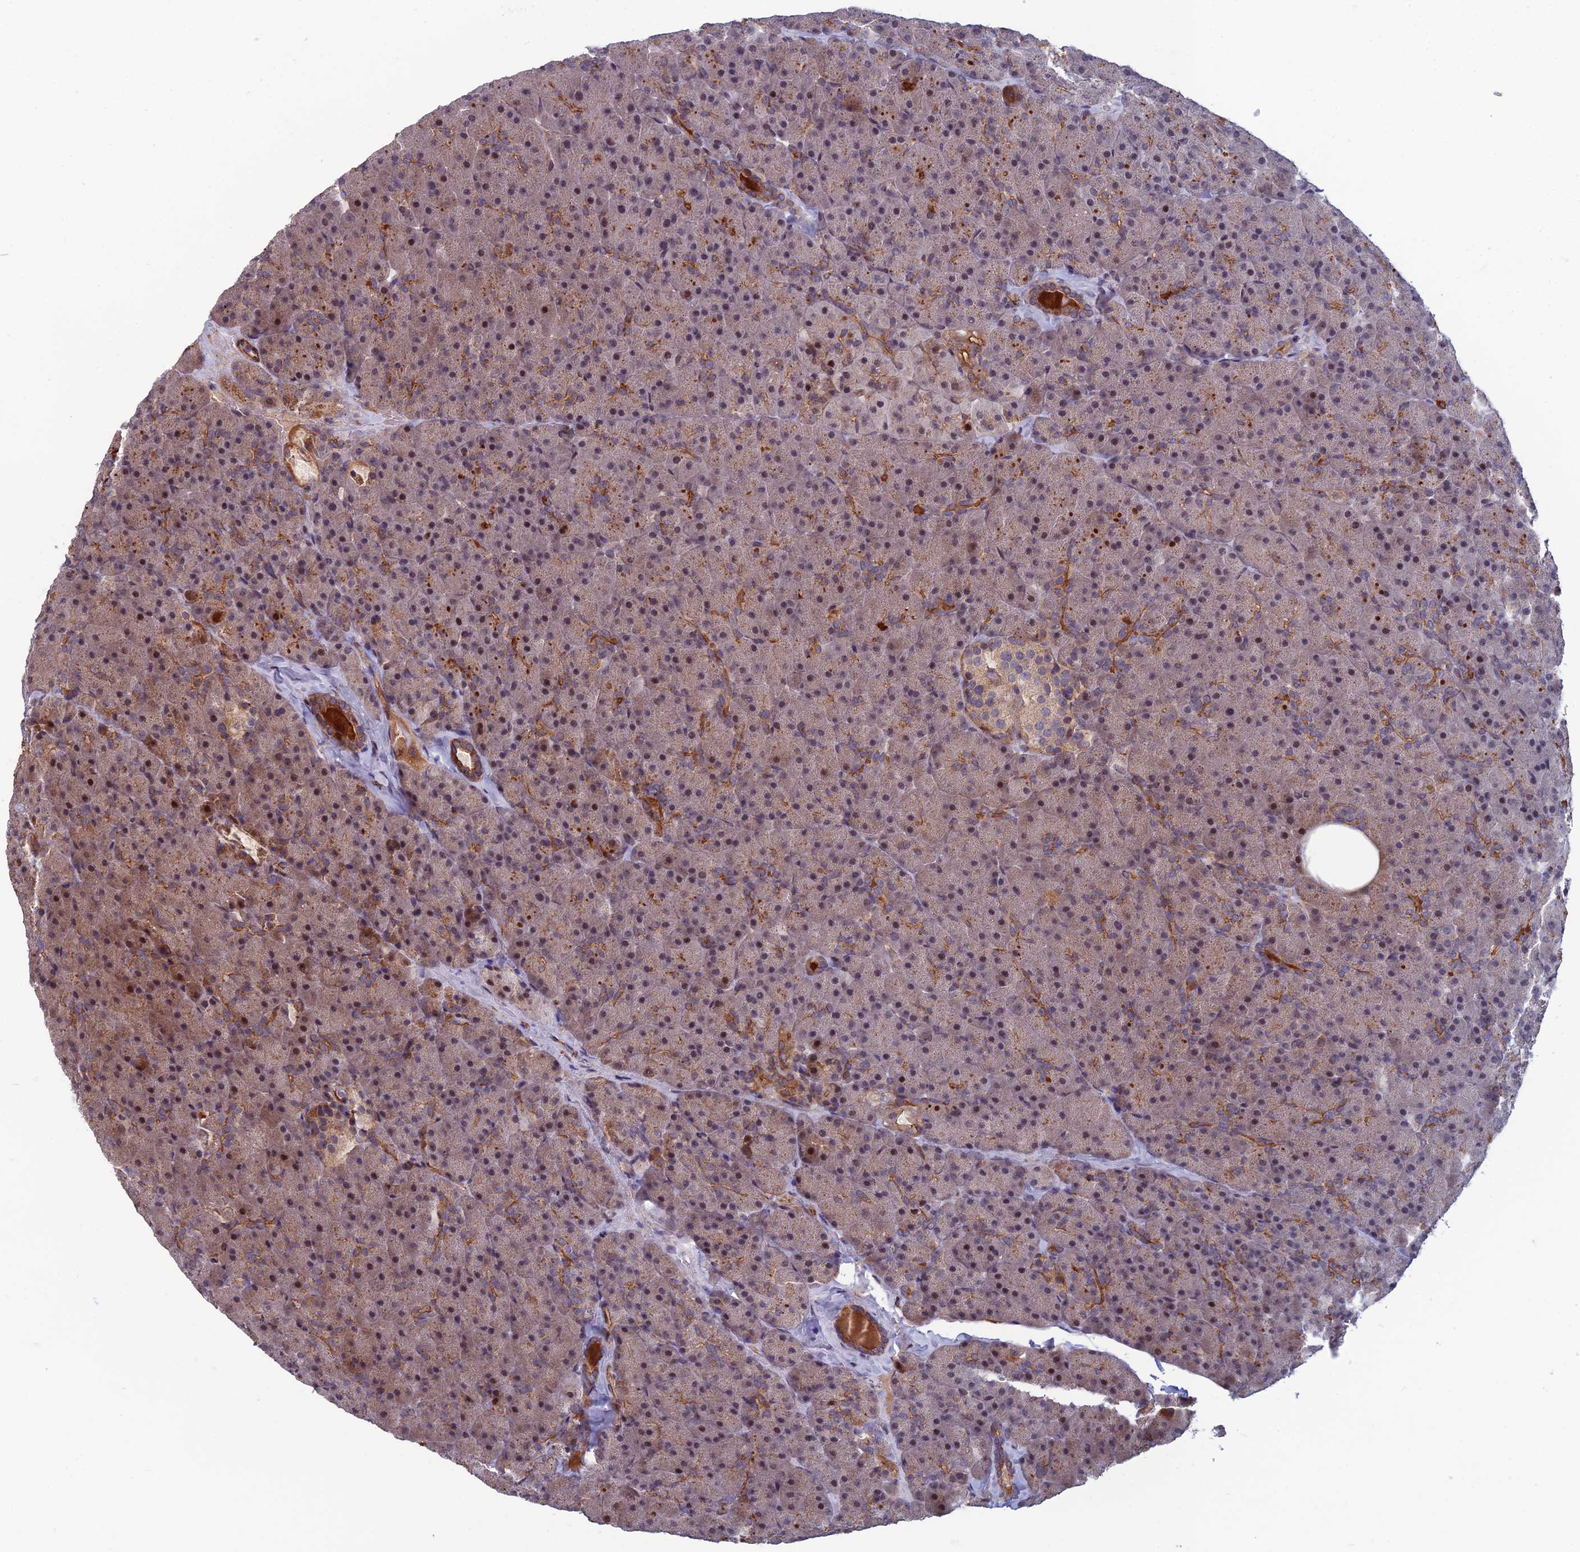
{"staining": {"intensity": "moderate", "quantity": "25%-75%", "location": "cytoplasmic/membranous,nuclear"}, "tissue": "pancreas", "cell_type": "Exocrine glandular cells", "image_type": "normal", "snomed": [{"axis": "morphology", "description": "Normal tissue, NOS"}, {"axis": "topography", "description": "Pancreas"}], "caption": "Moderate cytoplasmic/membranous,nuclear staining is appreciated in approximately 25%-75% of exocrine glandular cells in benign pancreas. The staining was performed using DAB to visualize the protein expression in brown, while the nuclei were stained in blue with hematoxylin (Magnification: 20x).", "gene": "CCDC183", "patient": {"sex": "male", "age": 36}}